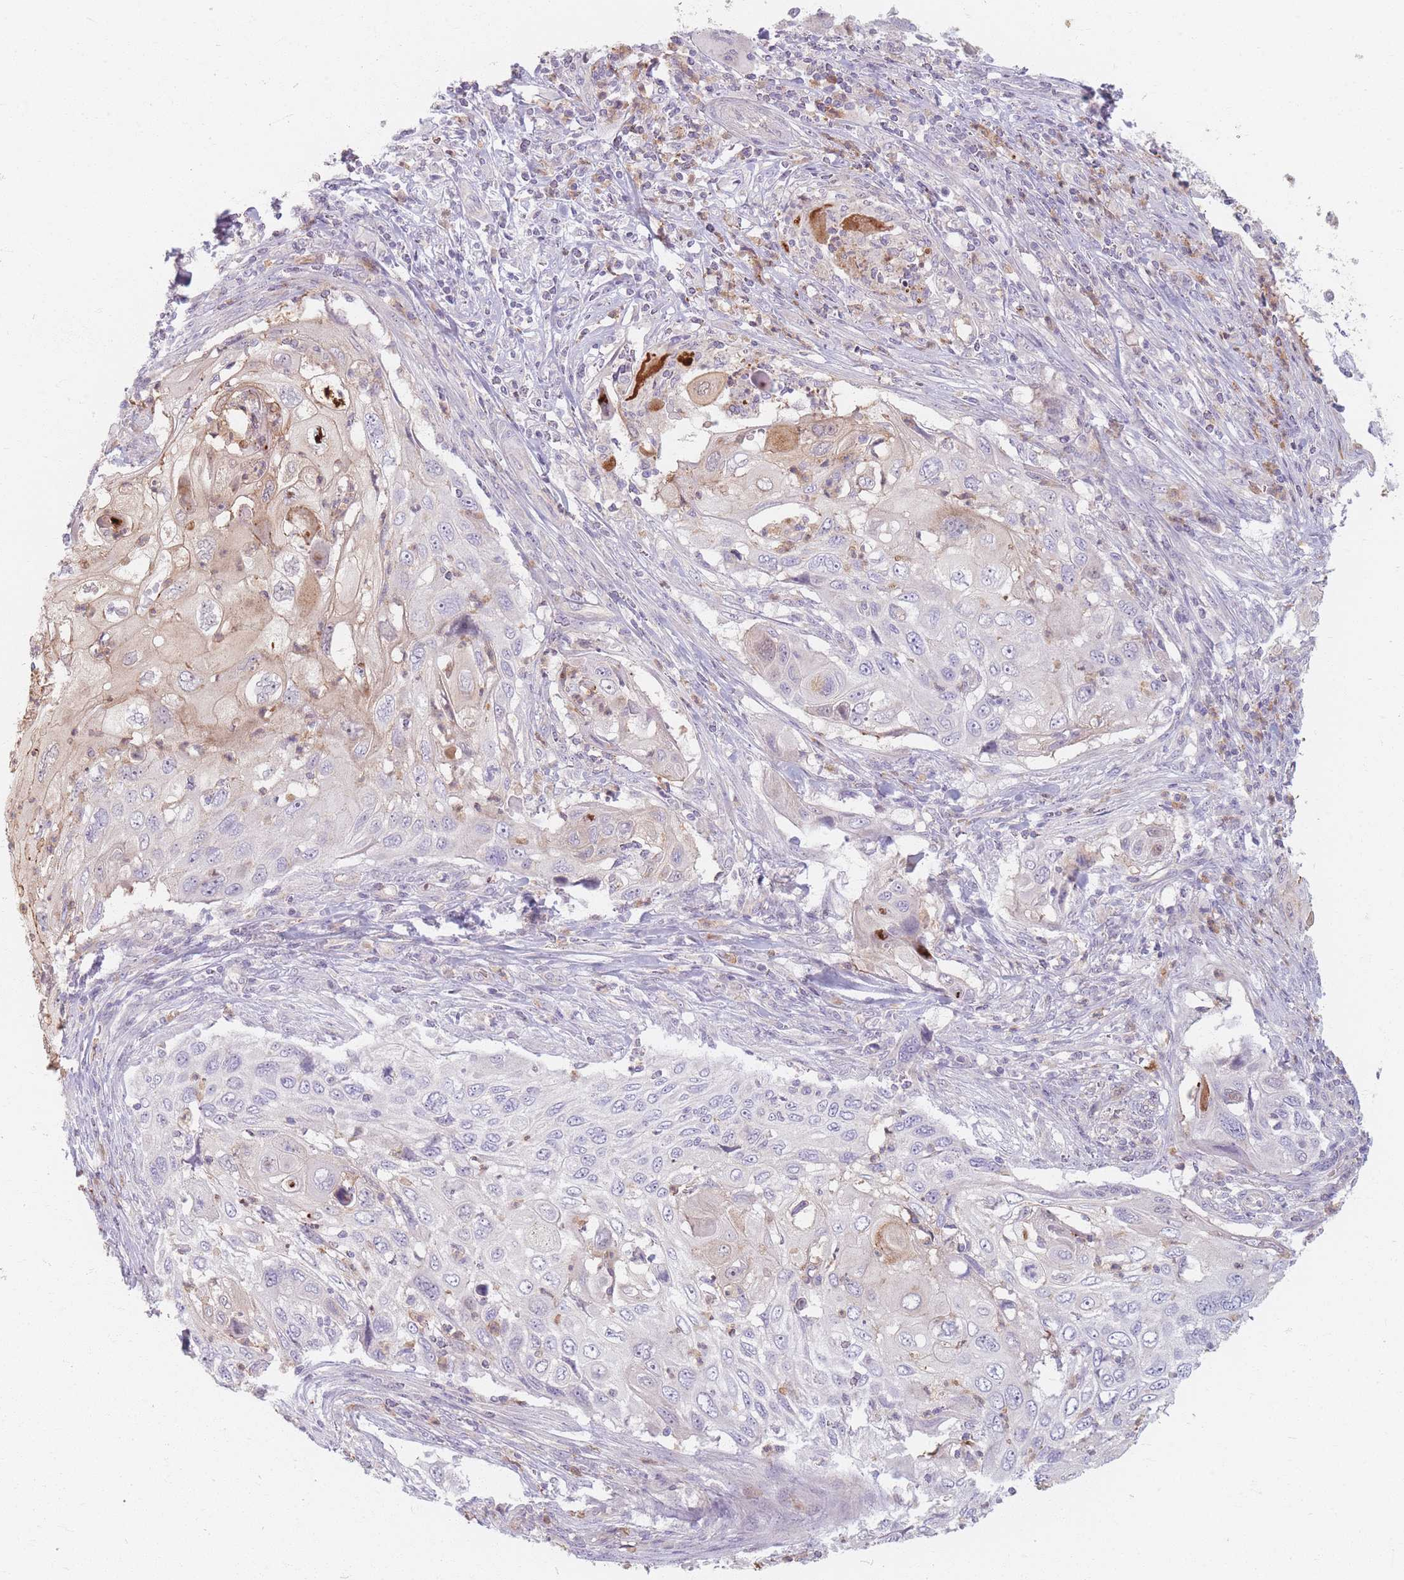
{"staining": {"intensity": "negative", "quantity": "none", "location": "none"}, "tissue": "cervical cancer", "cell_type": "Tumor cells", "image_type": "cancer", "snomed": [{"axis": "morphology", "description": "Squamous cell carcinoma, NOS"}, {"axis": "topography", "description": "Cervix"}], "caption": "Squamous cell carcinoma (cervical) was stained to show a protein in brown. There is no significant staining in tumor cells. Brightfield microscopy of IHC stained with DAB (3,3'-diaminobenzidine) (brown) and hematoxylin (blue), captured at high magnification.", "gene": "CHCHD7", "patient": {"sex": "female", "age": 70}}